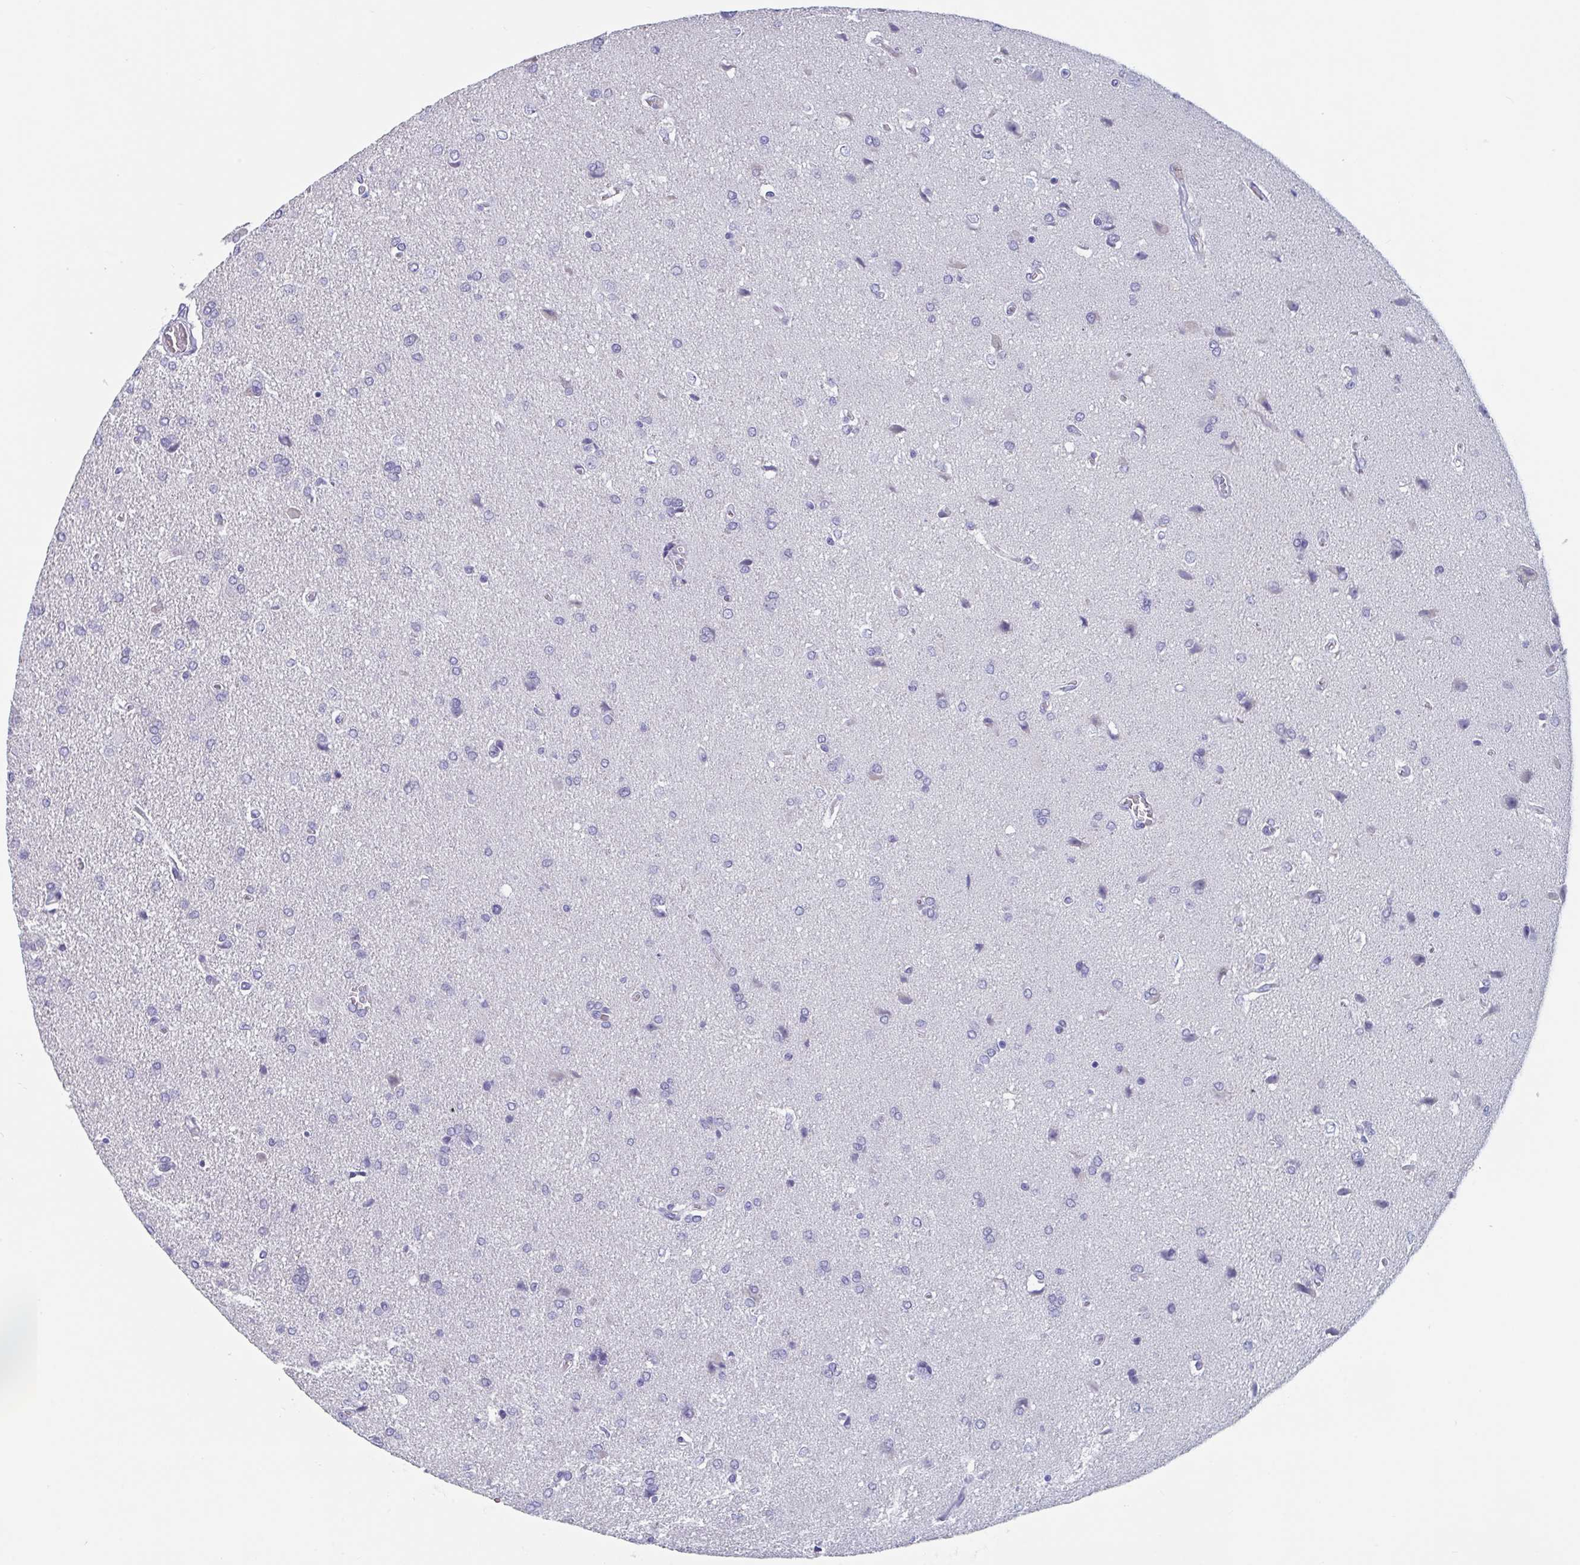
{"staining": {"intensity": "negative", "quantity": "none", "location": "none"}, "tissue": "glioma", "cell_type": "Tumor cells", "image_type": "cancer", "snomed": [{"axis": "morphology", "description": "Glioma, malignant, High grade"}, {"axis": "topography", "description": "Brain"}], "caption": "Immunohistochemistry (IHC) micrograph of glioma stained for a protein (brown), which exhibits no positivity in tumor cells. Brightfield microscopy of immunohistochemistry (IHC) stained with DAB (brown) and hematoxylin (blue), captured at high magnification.", "gene": "DPEP3", "patient": {"sex": "male", "age": 68}}